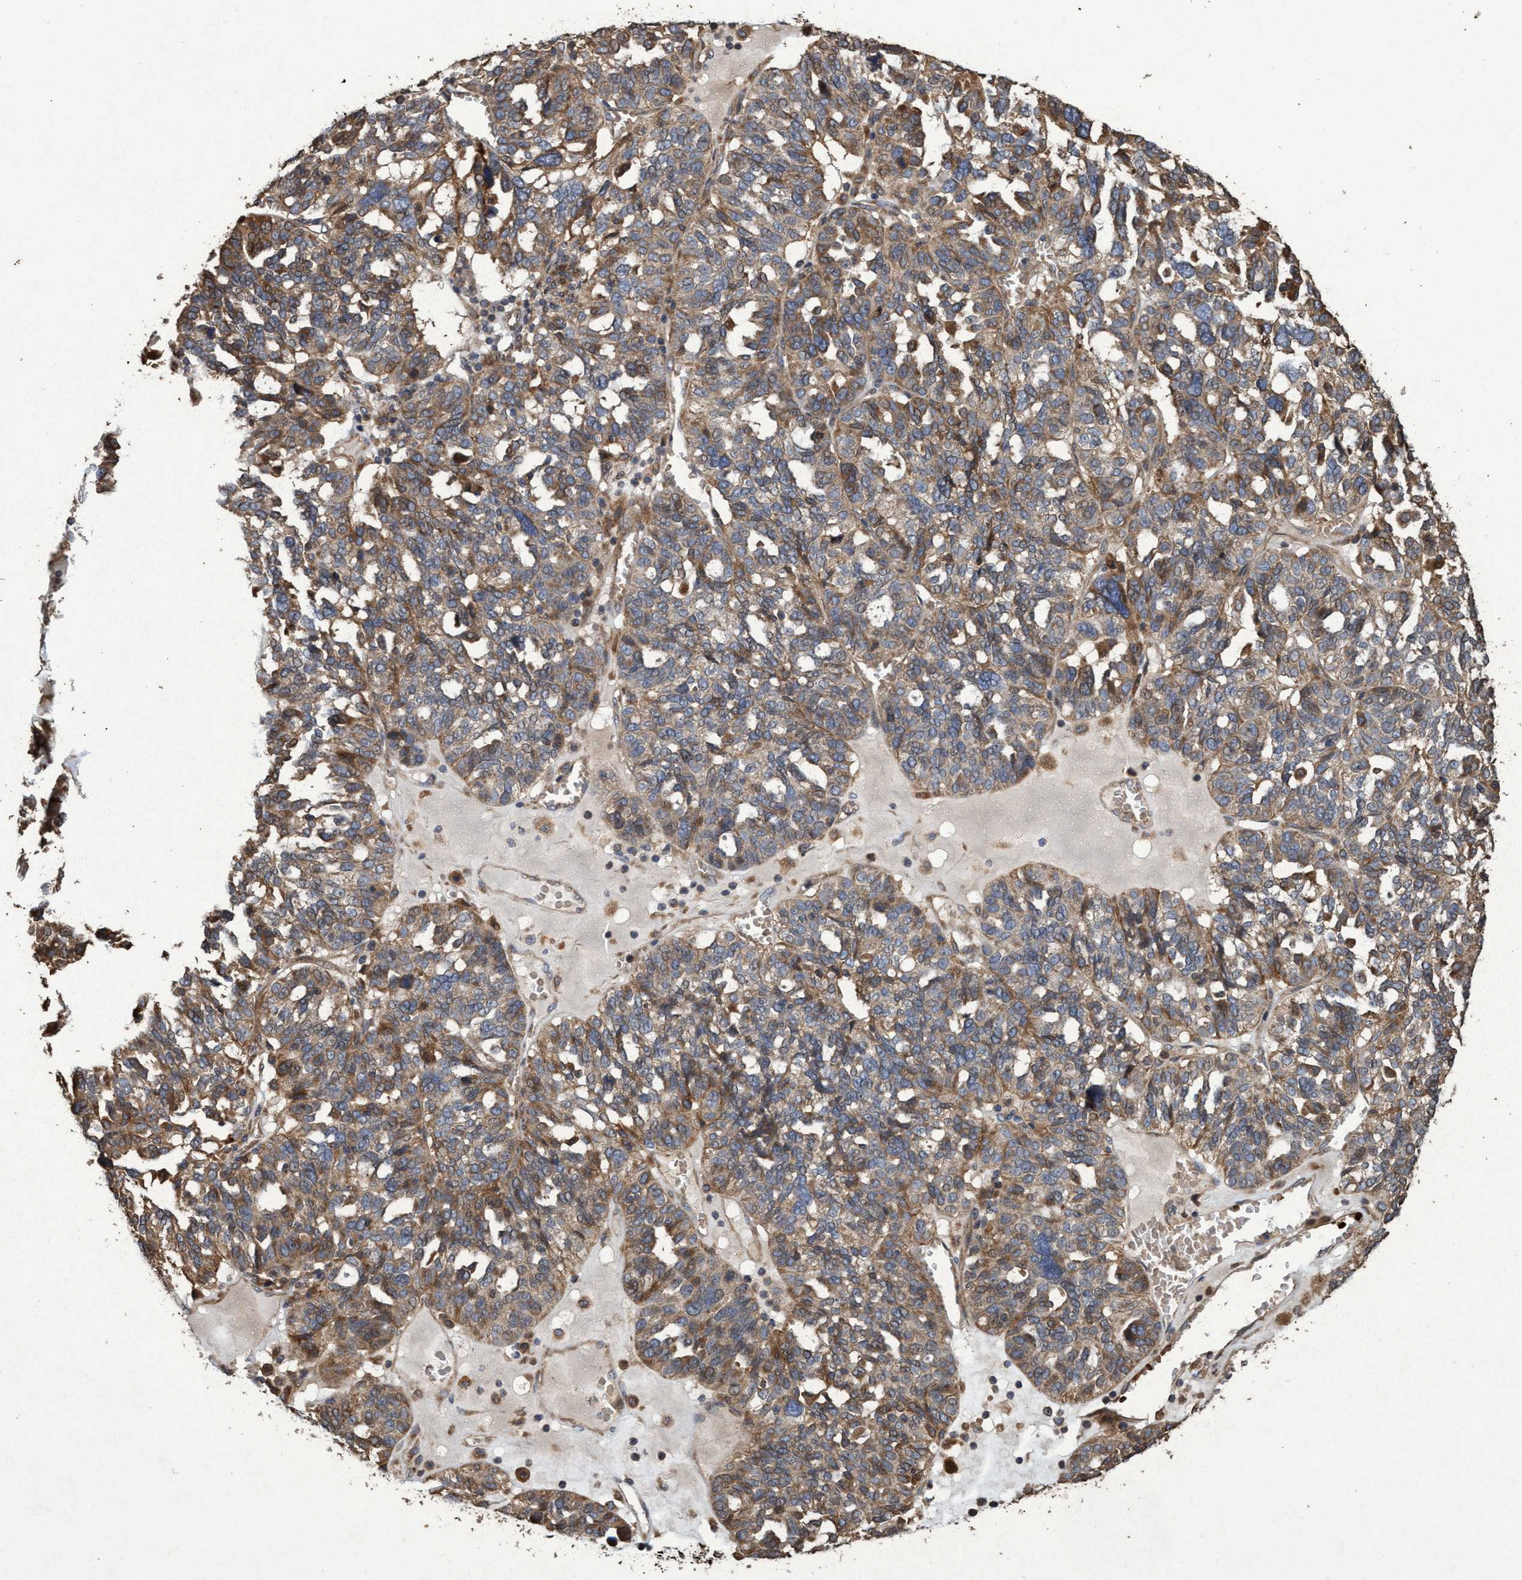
{"staining": {"intensity": "weak", "quantity": ">75%", "location": "cytoplasmic/membranous"}, "tissue": "ovarian cancer", "cell_type": "Tumor cells", "image_type": "cancer", "snomed": [{"axis": "morphology", "description": "Cystadenocarcinoma, serous, NOS"}, {"axis": "topography", "description": "Ovary"}], "caption": "A micrograph of ovarian cancer stained for a protein displays weak cytoplasmic/membranous brown staining in tumor cells.", "gene": "CHMP6", "patient": {"sex": "female", "age": 59}}